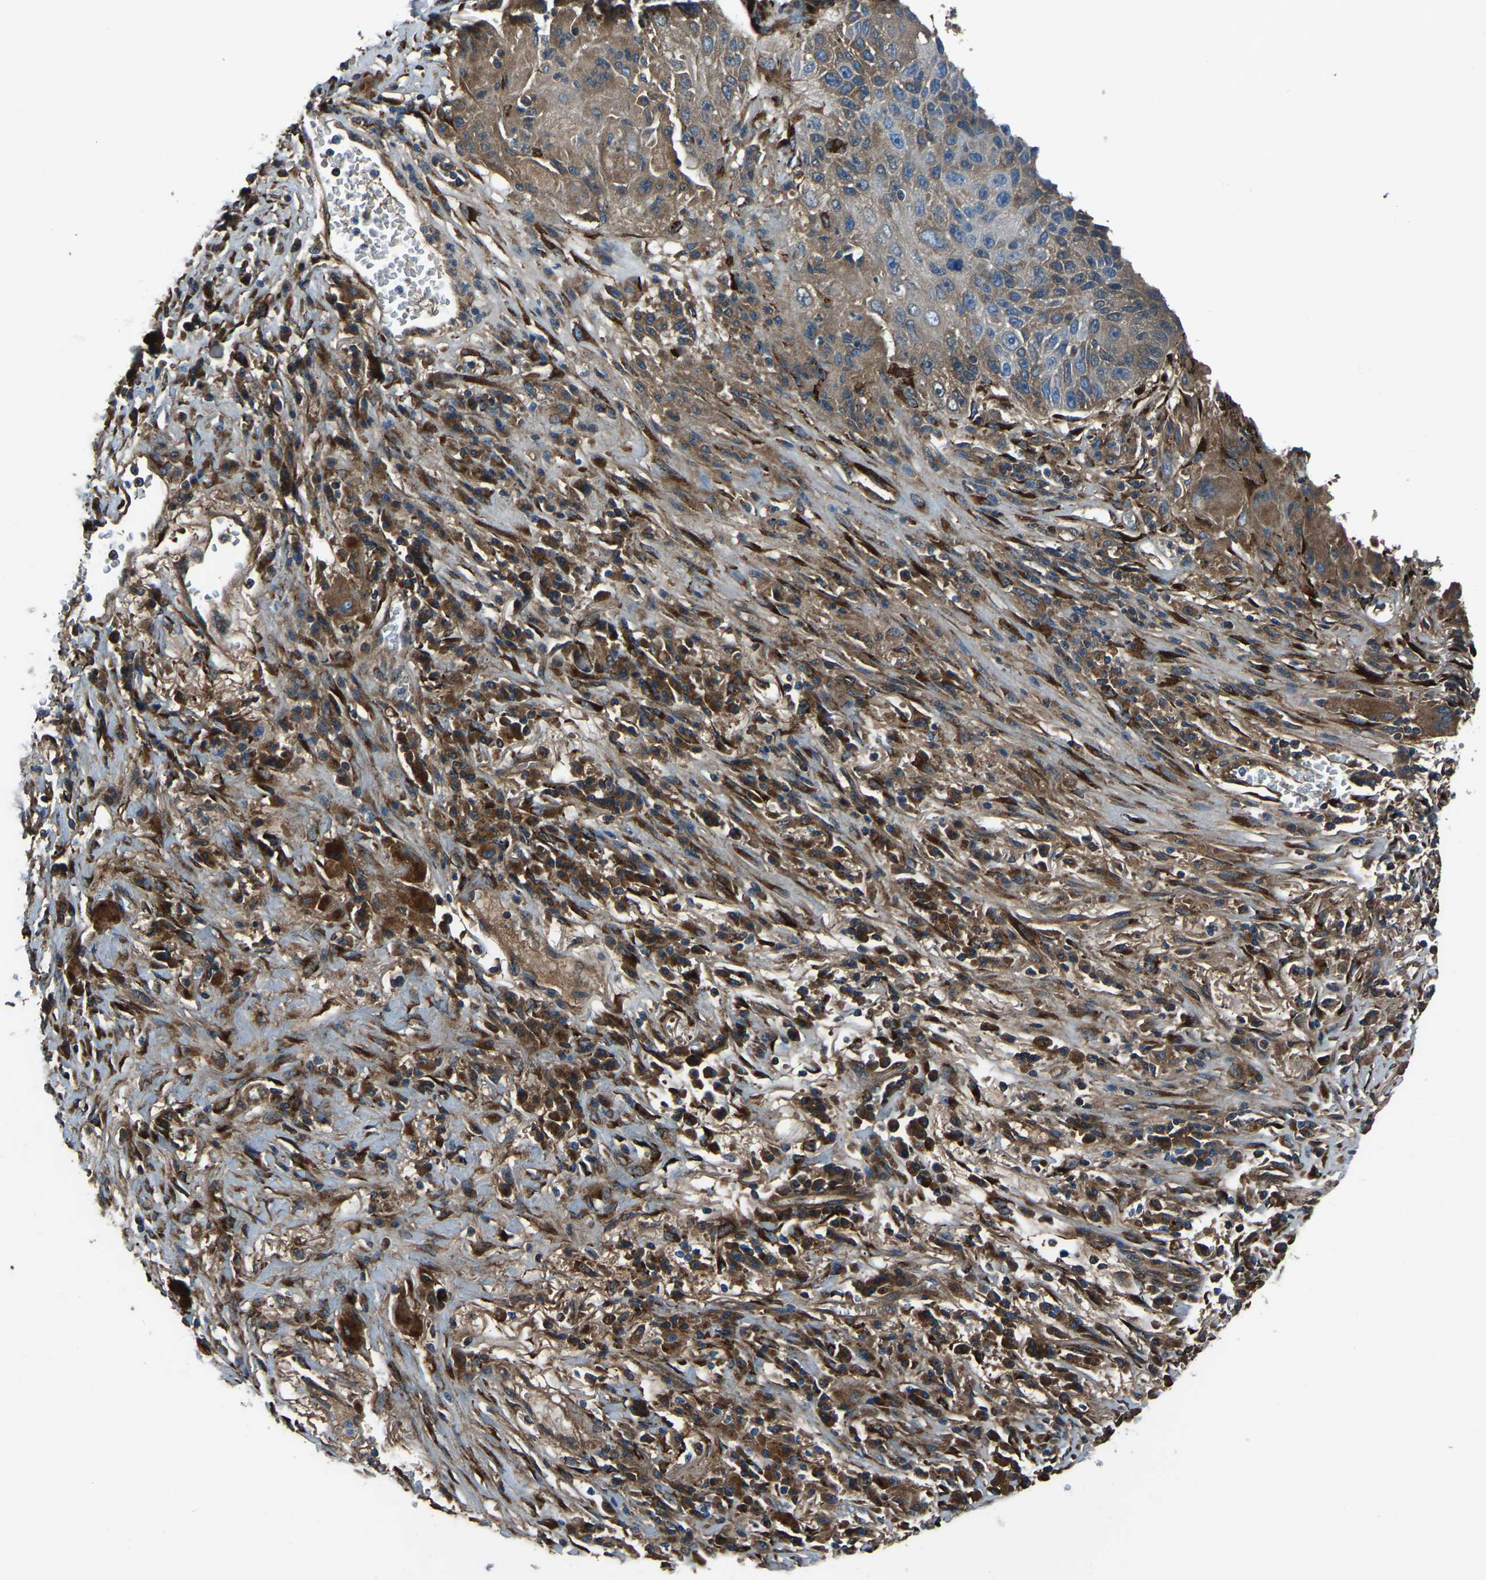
{"staining": {"intensity": "moderate", "quantity": "<25%", "location": "cytoplasmic/membranous"}, "tissue": "lung cancer", "cell_type": "Tumor cells", "image_type": "cancer", "snomed": [{"axis": "morphology", "description": "Squamous cell carcinoma, NOS"}, {"axis": "topography", "description": "Lung"}], "caption": "Moderate cytoplasmic/membranous expression for a protein is present in approximately <25% of tumor cells of lung cancer using immunohistochemistry.", "gene": "COL3A1", "patient": {"sex": "male", "age": 61}}